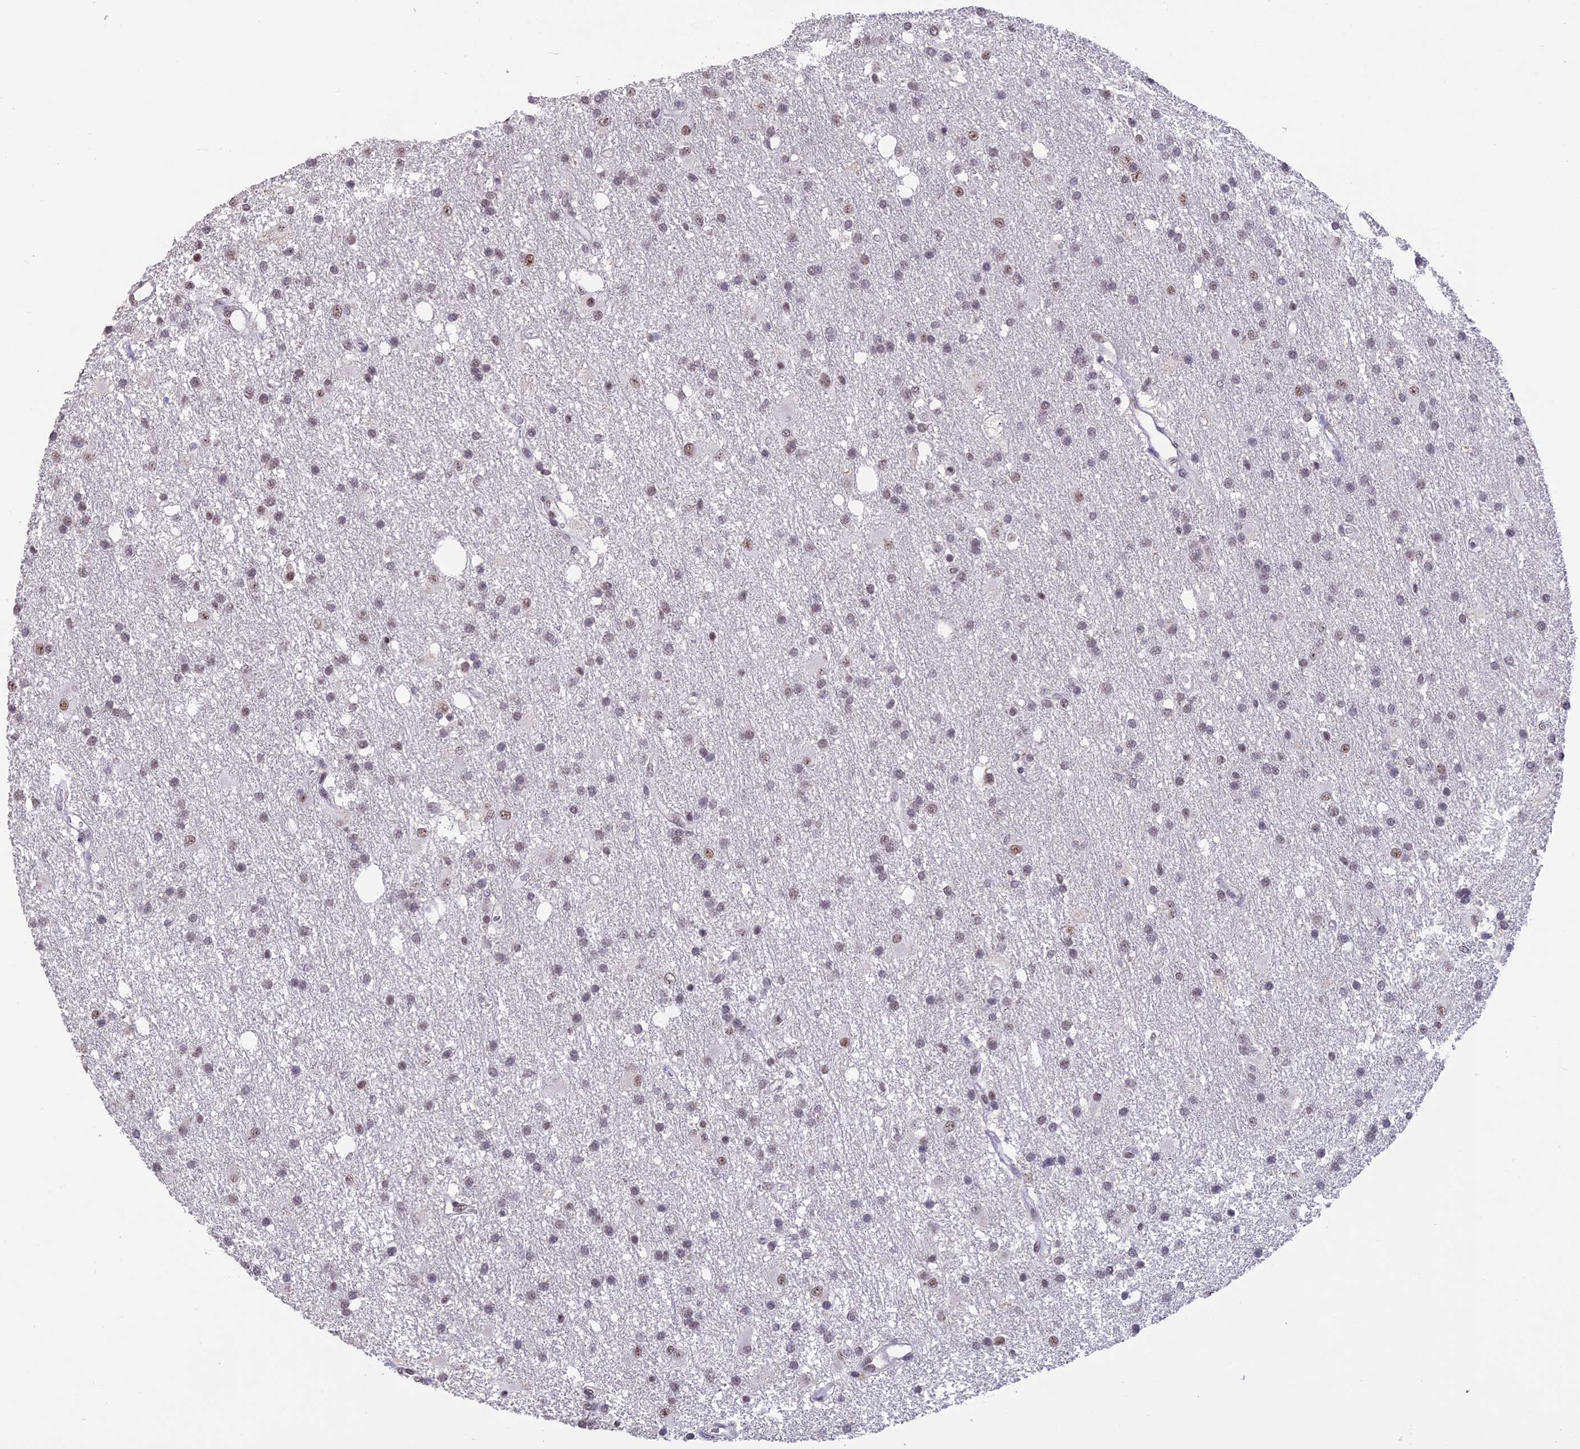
{"staining": {"intensity": "weak", "quantity": "25%-75%", "location": "nuclear"}, "tissue": "glioma", "cell_type": "Tumor cells", "image_type": "cancer", "snomed": [{"axis": "morphology", "description": "Glioma, malignant, High grade"}, {"axis": "topography", "description": "Brain"}], "caption": "Glioma was stained to show a protein in brown. There is low levels of weak nuclear expression in approximately 25%-75% of tumor cells.", "gene": "SETD2", "patient": {"sex": "male", "age": 77}}